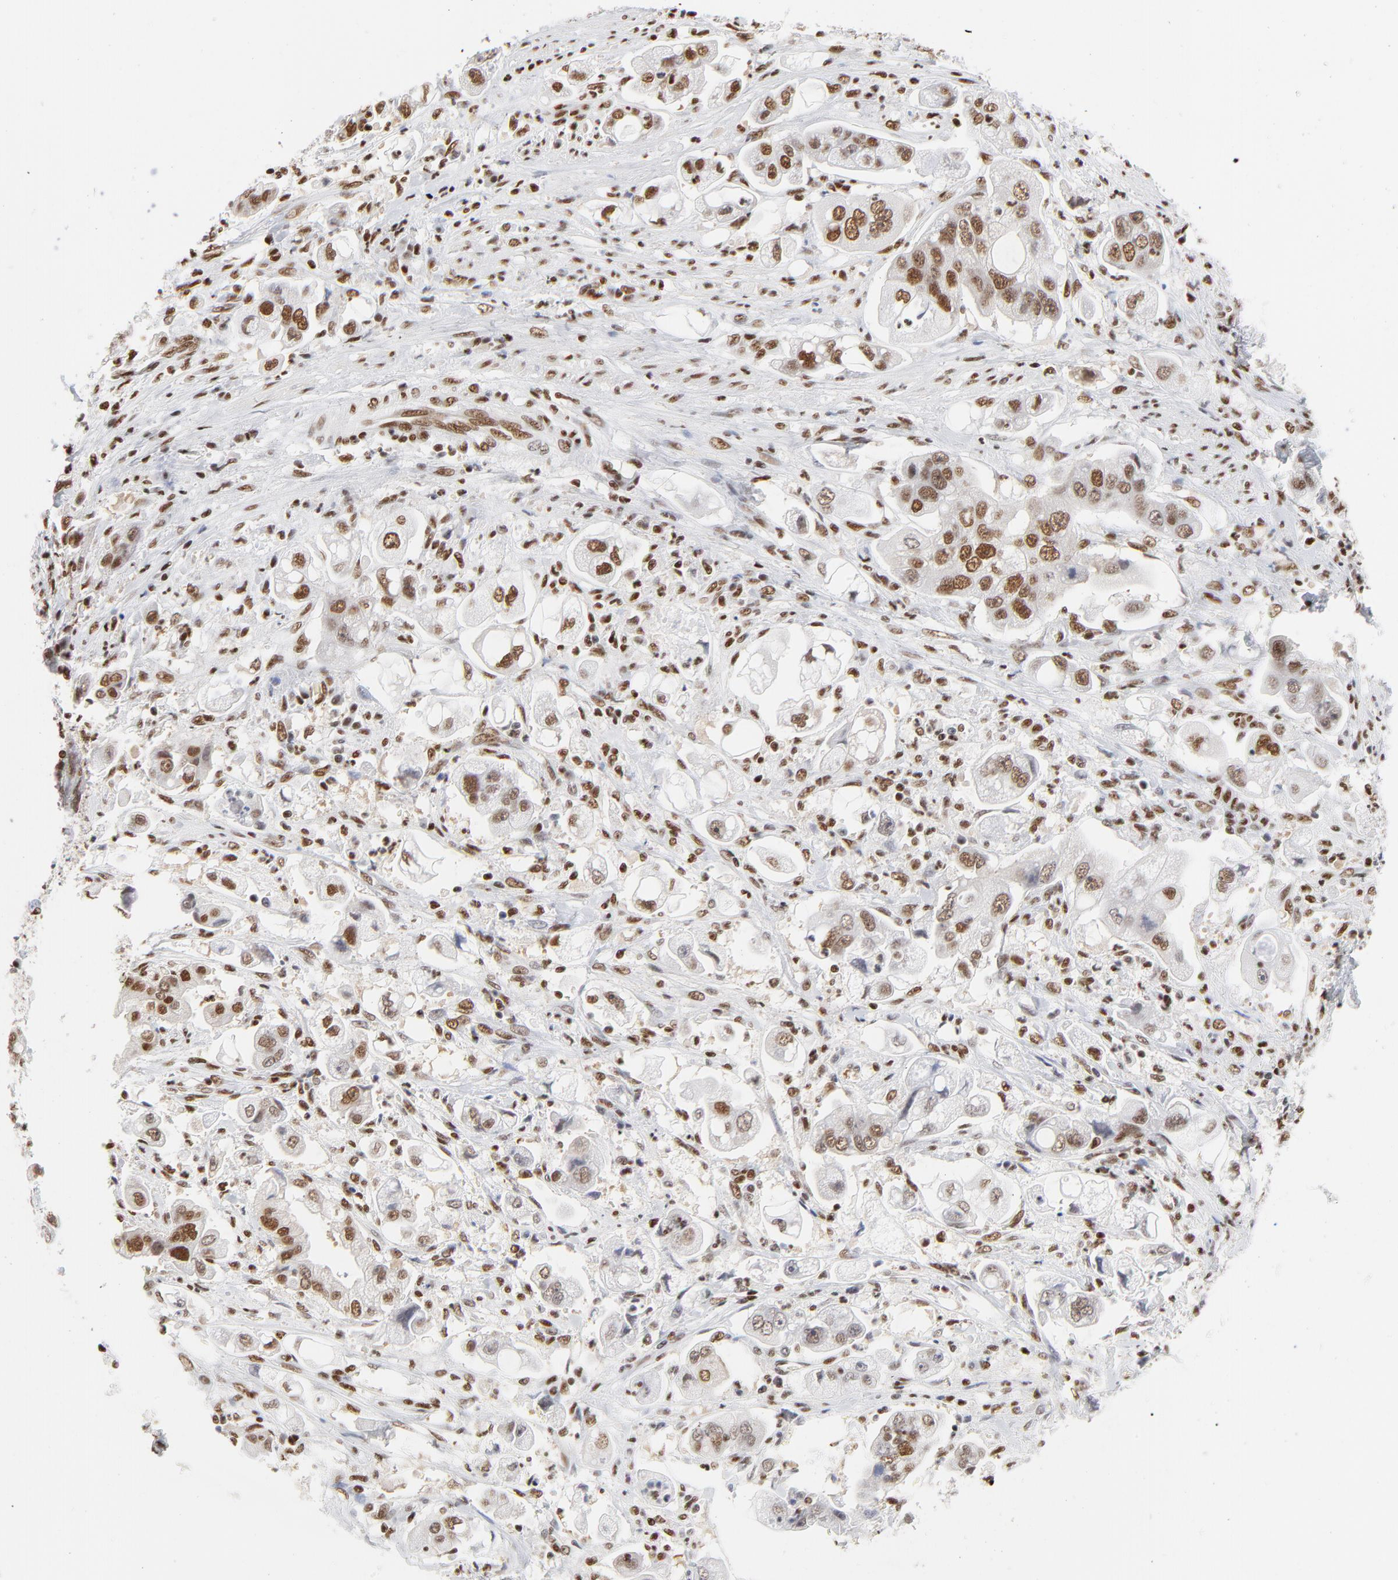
{"staining": {"intensity": "moderate", "quantity": ">75%", "location": "nuclear"}, "tissue": "stomach cancer", "cell_type": "Tumor cells", "image_type": "cancer", "snomed": [{"axis": "morphology", "description": "Adenocarcinoma, NOS"}, {"axis": "topography", "description": "Stomach"}], "caption": "Immunohistochemical staining of human adenocarcinoma (stomach) demonstrates medium levels of moderate nuclear staining in about >75% of tumor cells.", "gene": "CREB1", "patient": {"sex": "male", "age": 62}}